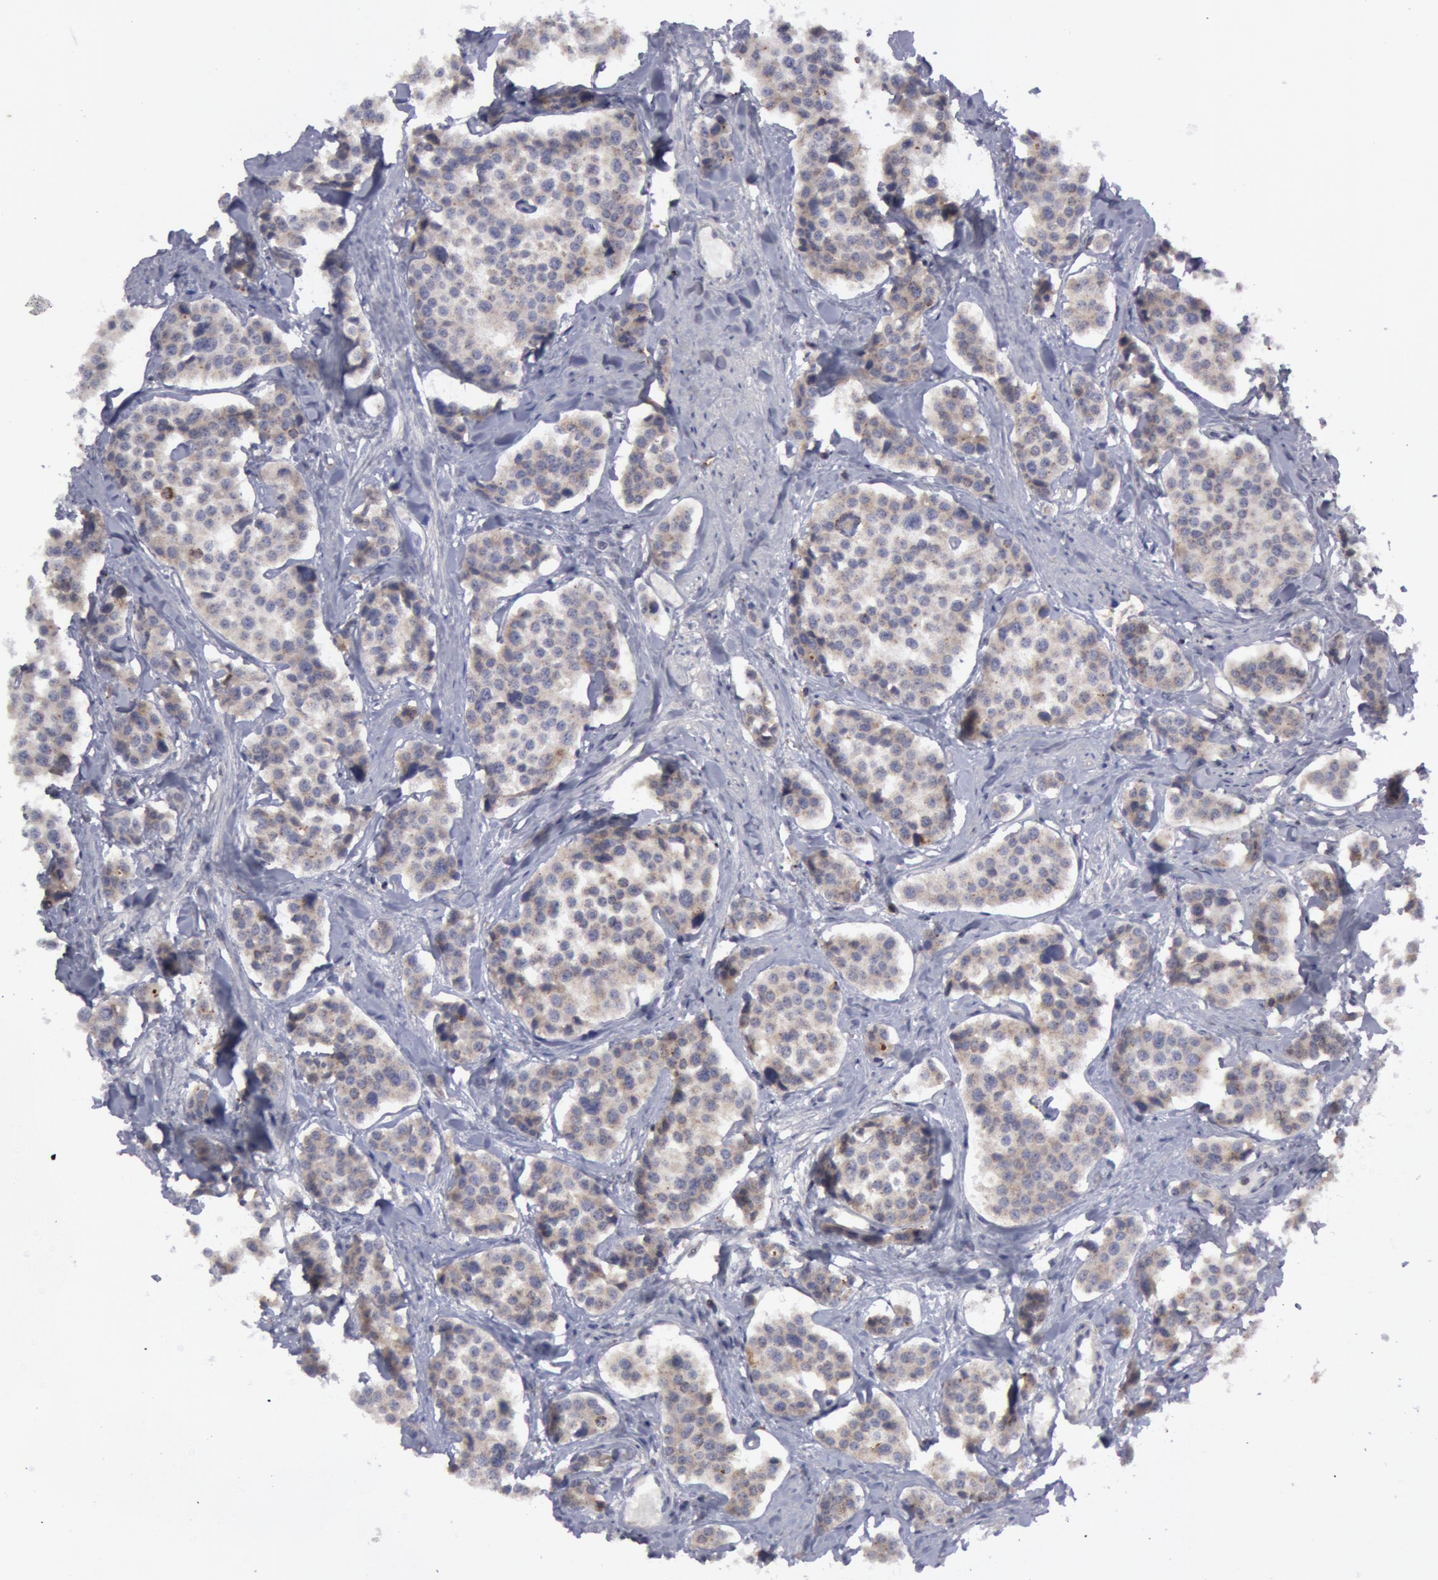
{"staining": {"intensity": "weak", "quantity": "25%-75%", "location": "cytoplasmic/membranous"}, "tissue": "carcinoid", "cell_type": "Tumor cells", "image_type": "cancer", "snomed": [{"axis": "morphology", "description": "Carcinoid, malignant, NOS"}, {"axis": "topography", "description": "Small intestine"}], "caption": "Brown immunohistochemical staining in carcinoid (malignant) reveals weak cytoplasmic/membranous staining in about 25%-75% of tumor cells.", "gene": "ERBB2", "patient": {"sex": "male", "age": 60}}